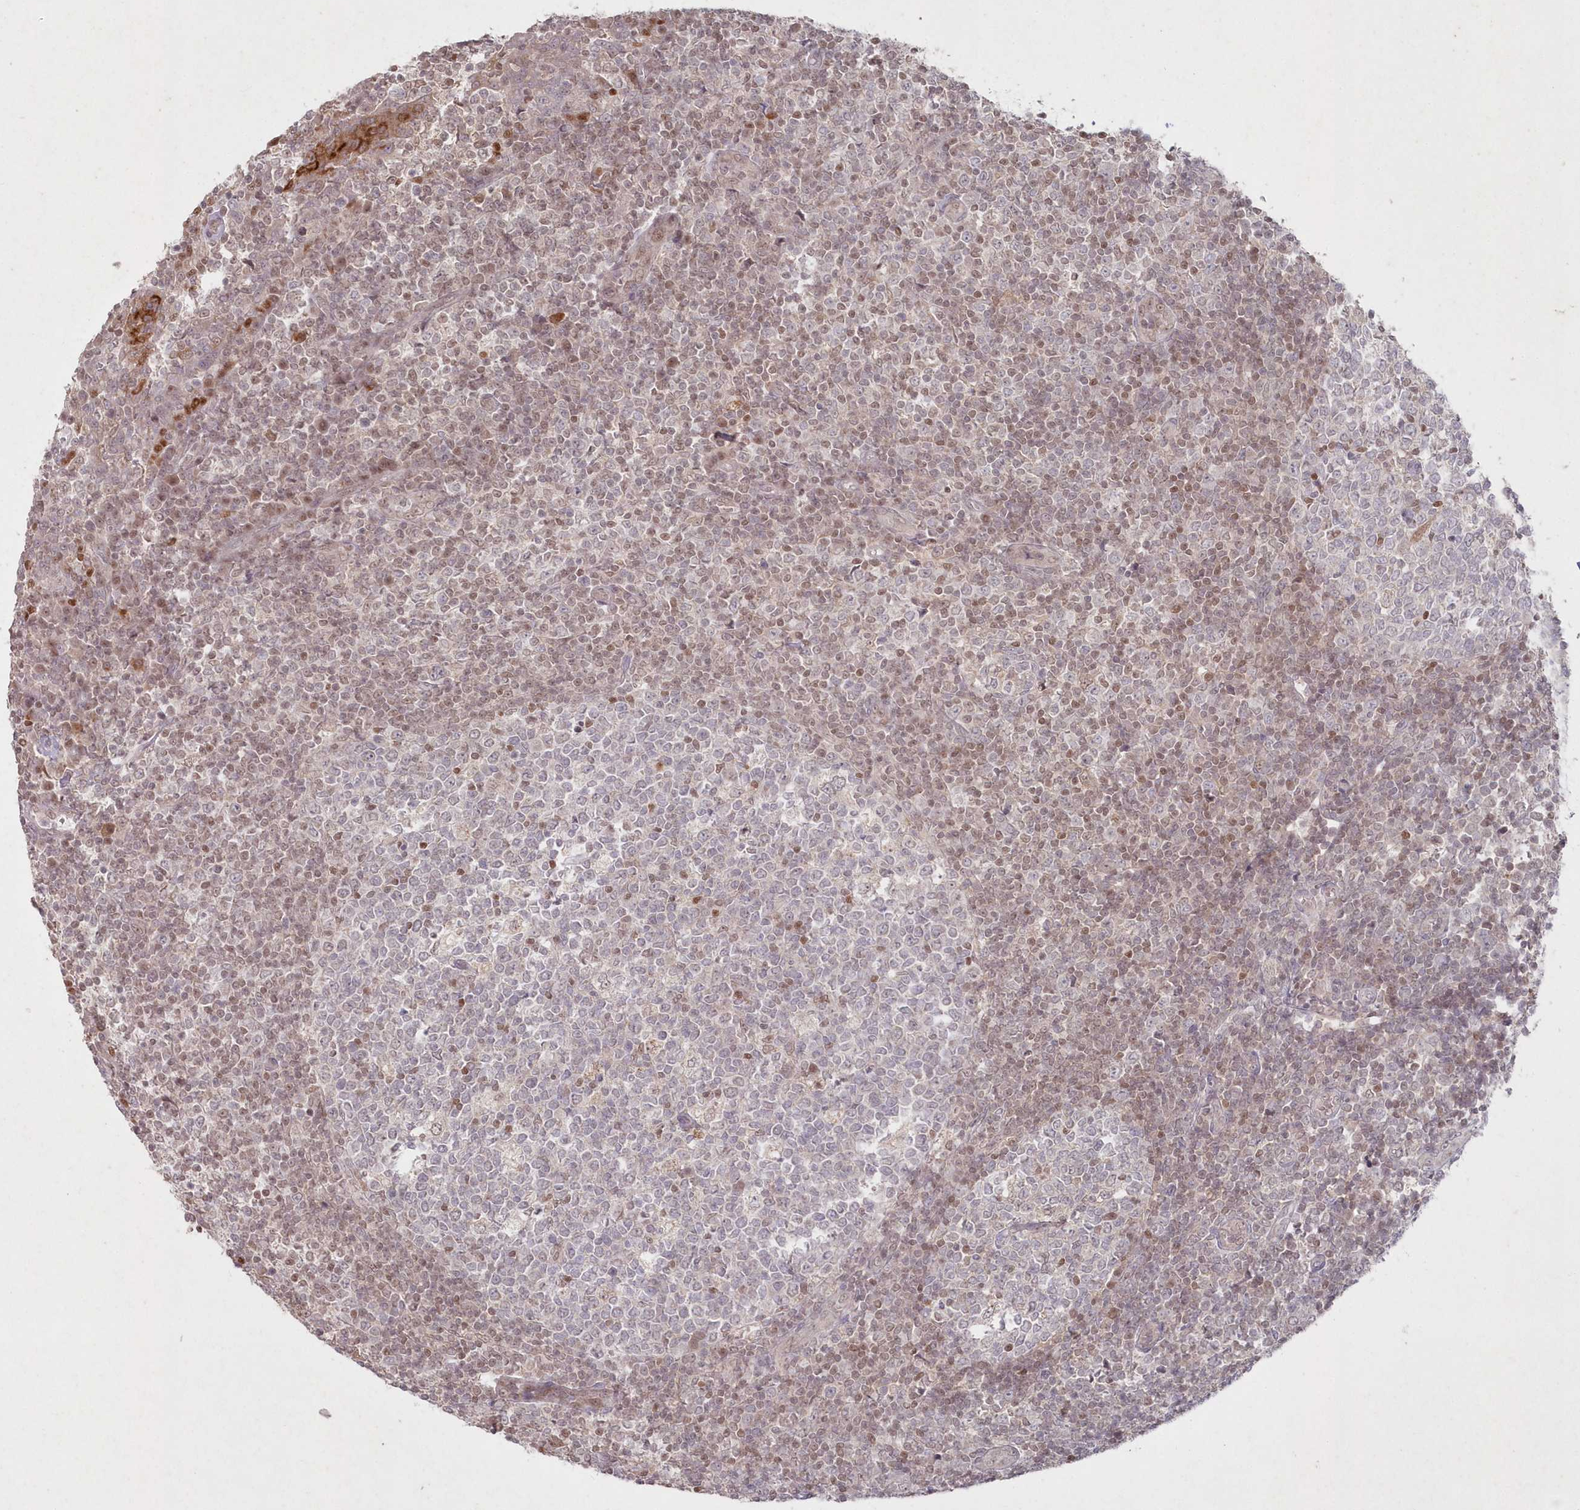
{"staining": {"intensity": "moderate", "quantity": "<25%", "location": "nuclear"}, "tissue": "tonsil", "cell_type": "Germinal center cells", "image_type": "normal", "snomed": [{"axis": "morphology", "description": "Normal tissue, NOS"}, {"axis": "topography", "description": "Tonsil"}], "caption": "An image of human tonsil stained for a protein exhibits moderate nuclear brown staining in germinal center cells.", "gene": "ASCC1", "patient": {"sex": "female", "age": 19}}